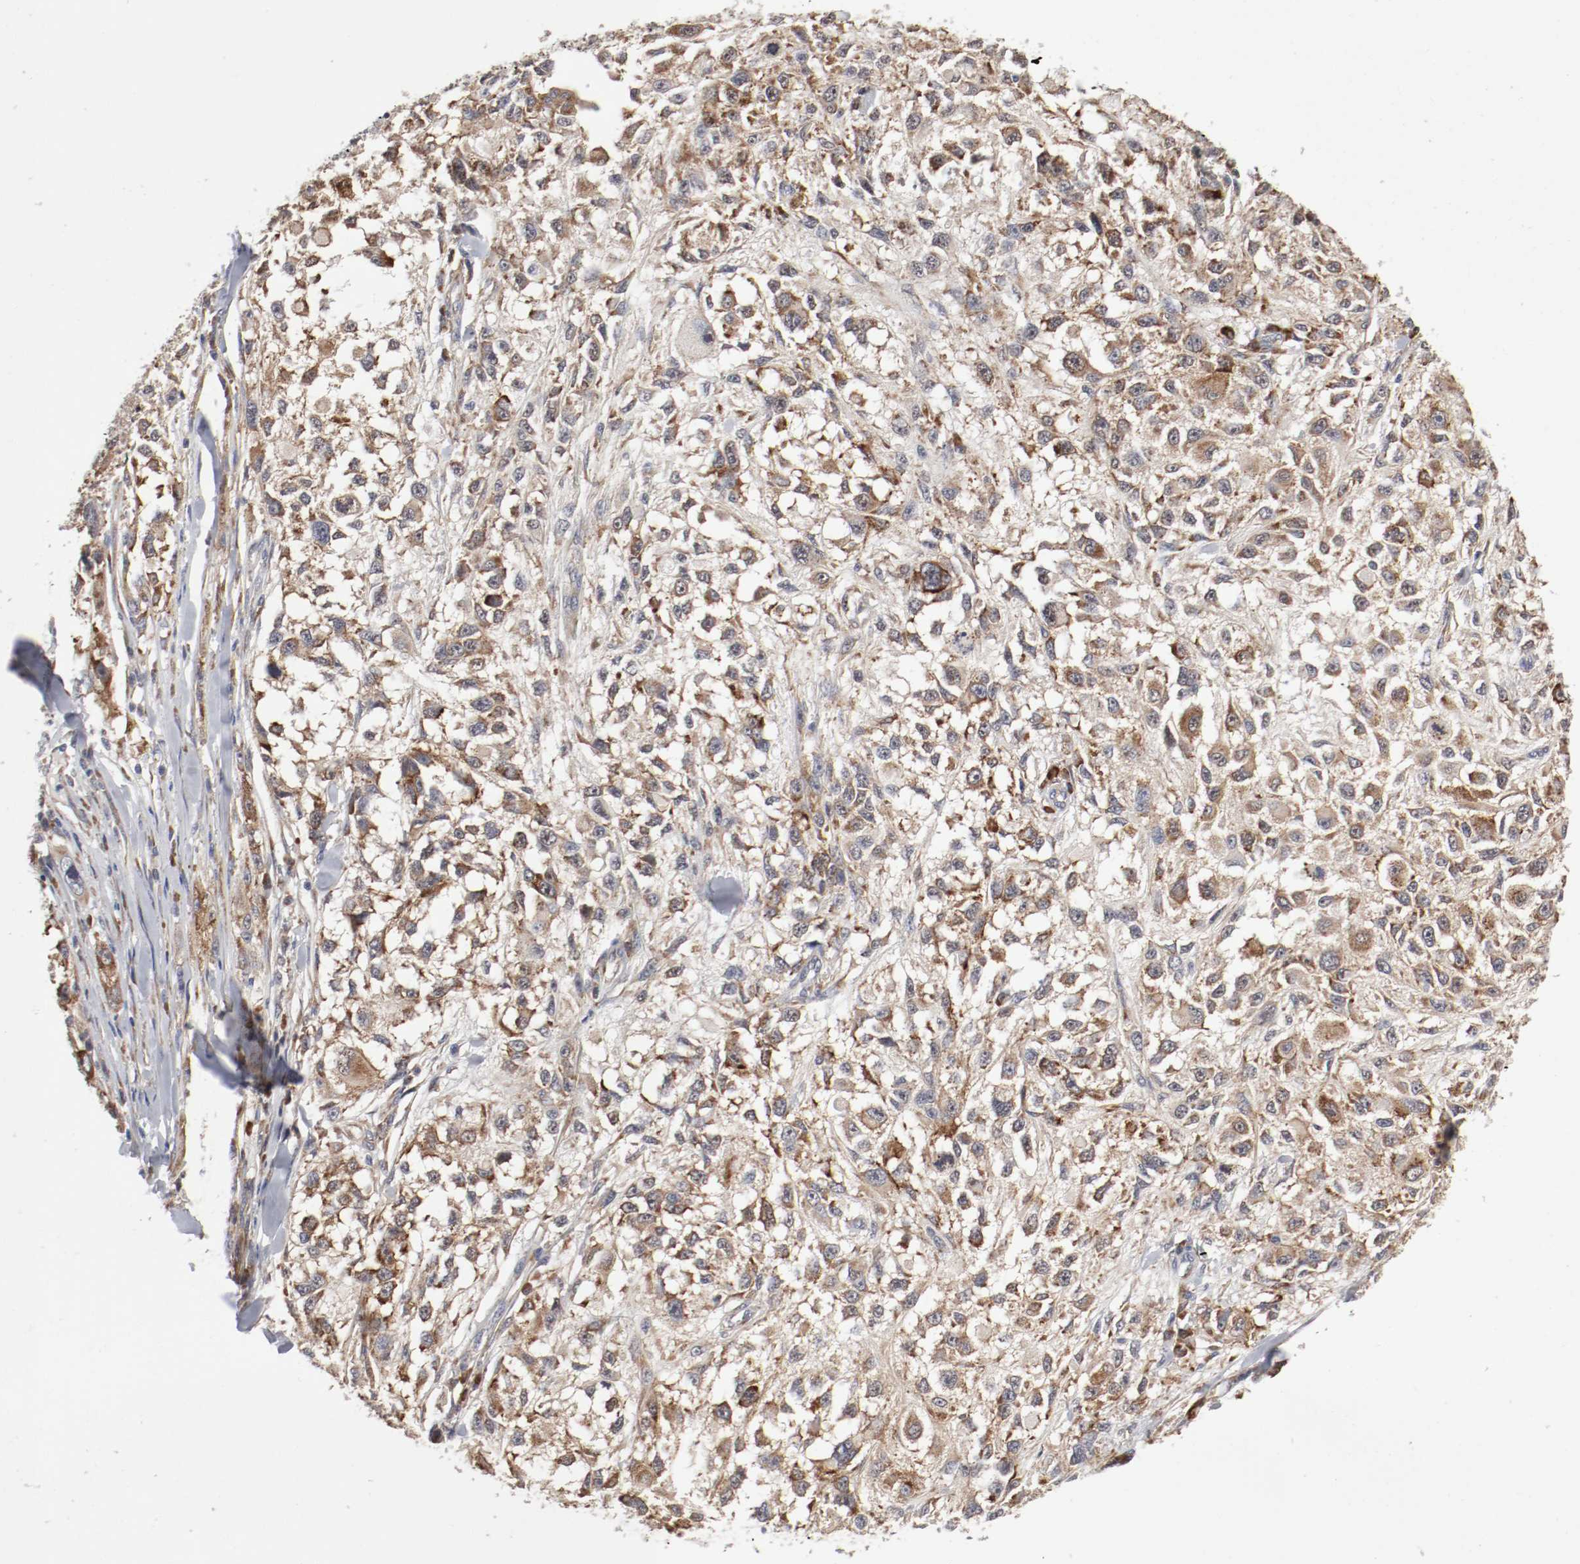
{"staining": {"intensity": "moderate", "quantity": ">75%", "location": "cytoplasmic/membranous"}, "tissue": "melanoma", "cell_type": "Tumor cells", "image_type": "cancer", "snomed": [{"axis": "morphology", "description": "Necrosis, NOS"}, {"axis": "morphology", "description": "Malignant melanoma, NOS"}, {"axis": "topography", "description": "Skin"}], "caption": "Approximately >75% of tumor cells in human malignant melanoma display moderate cytoplasmic/membranous protein positivity as visualized by brown immunohistochemical staining.", "gene": "FKBP3", "patient": {"sex": "female", "age": 87}}